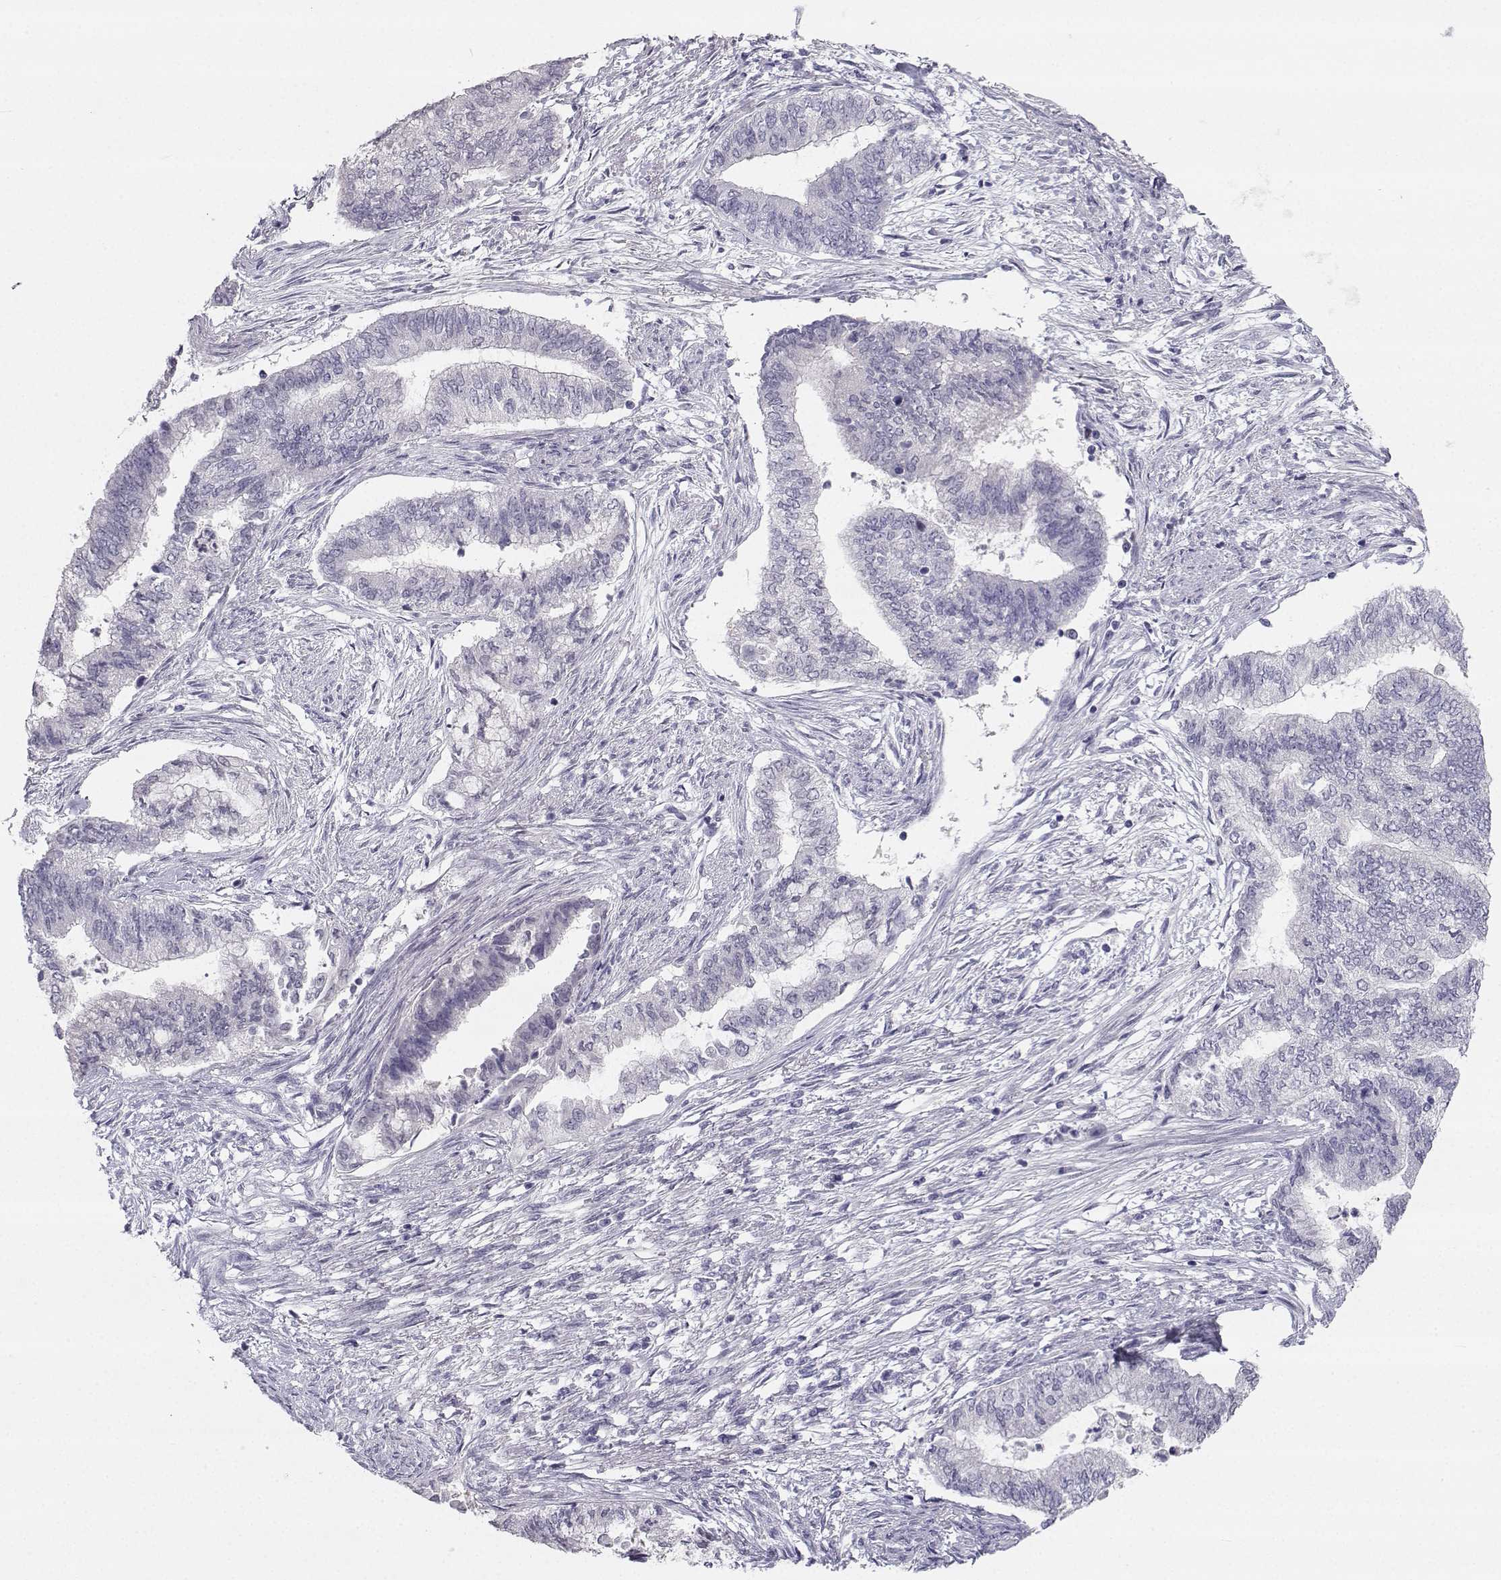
{"staining": {"intensity": "negative", "quantity": "none", "location": "none"}, "tissue": "endometrial cancer", "cell_type": "Tumor cells", "image_type": "cancer", "snomed": [{"axis": "morphology", "description": "Adenocarcinoma, NOS"}, {"axis": "topography", "description": "Endometrium"}], "caption": "The immunohistochemistry (IHC) image has no significant expression in tumor cells of endometrial adenocarcinoma tissue.", "gene": "SYCE1", "patient": {"sex": "female", "age": 65}}